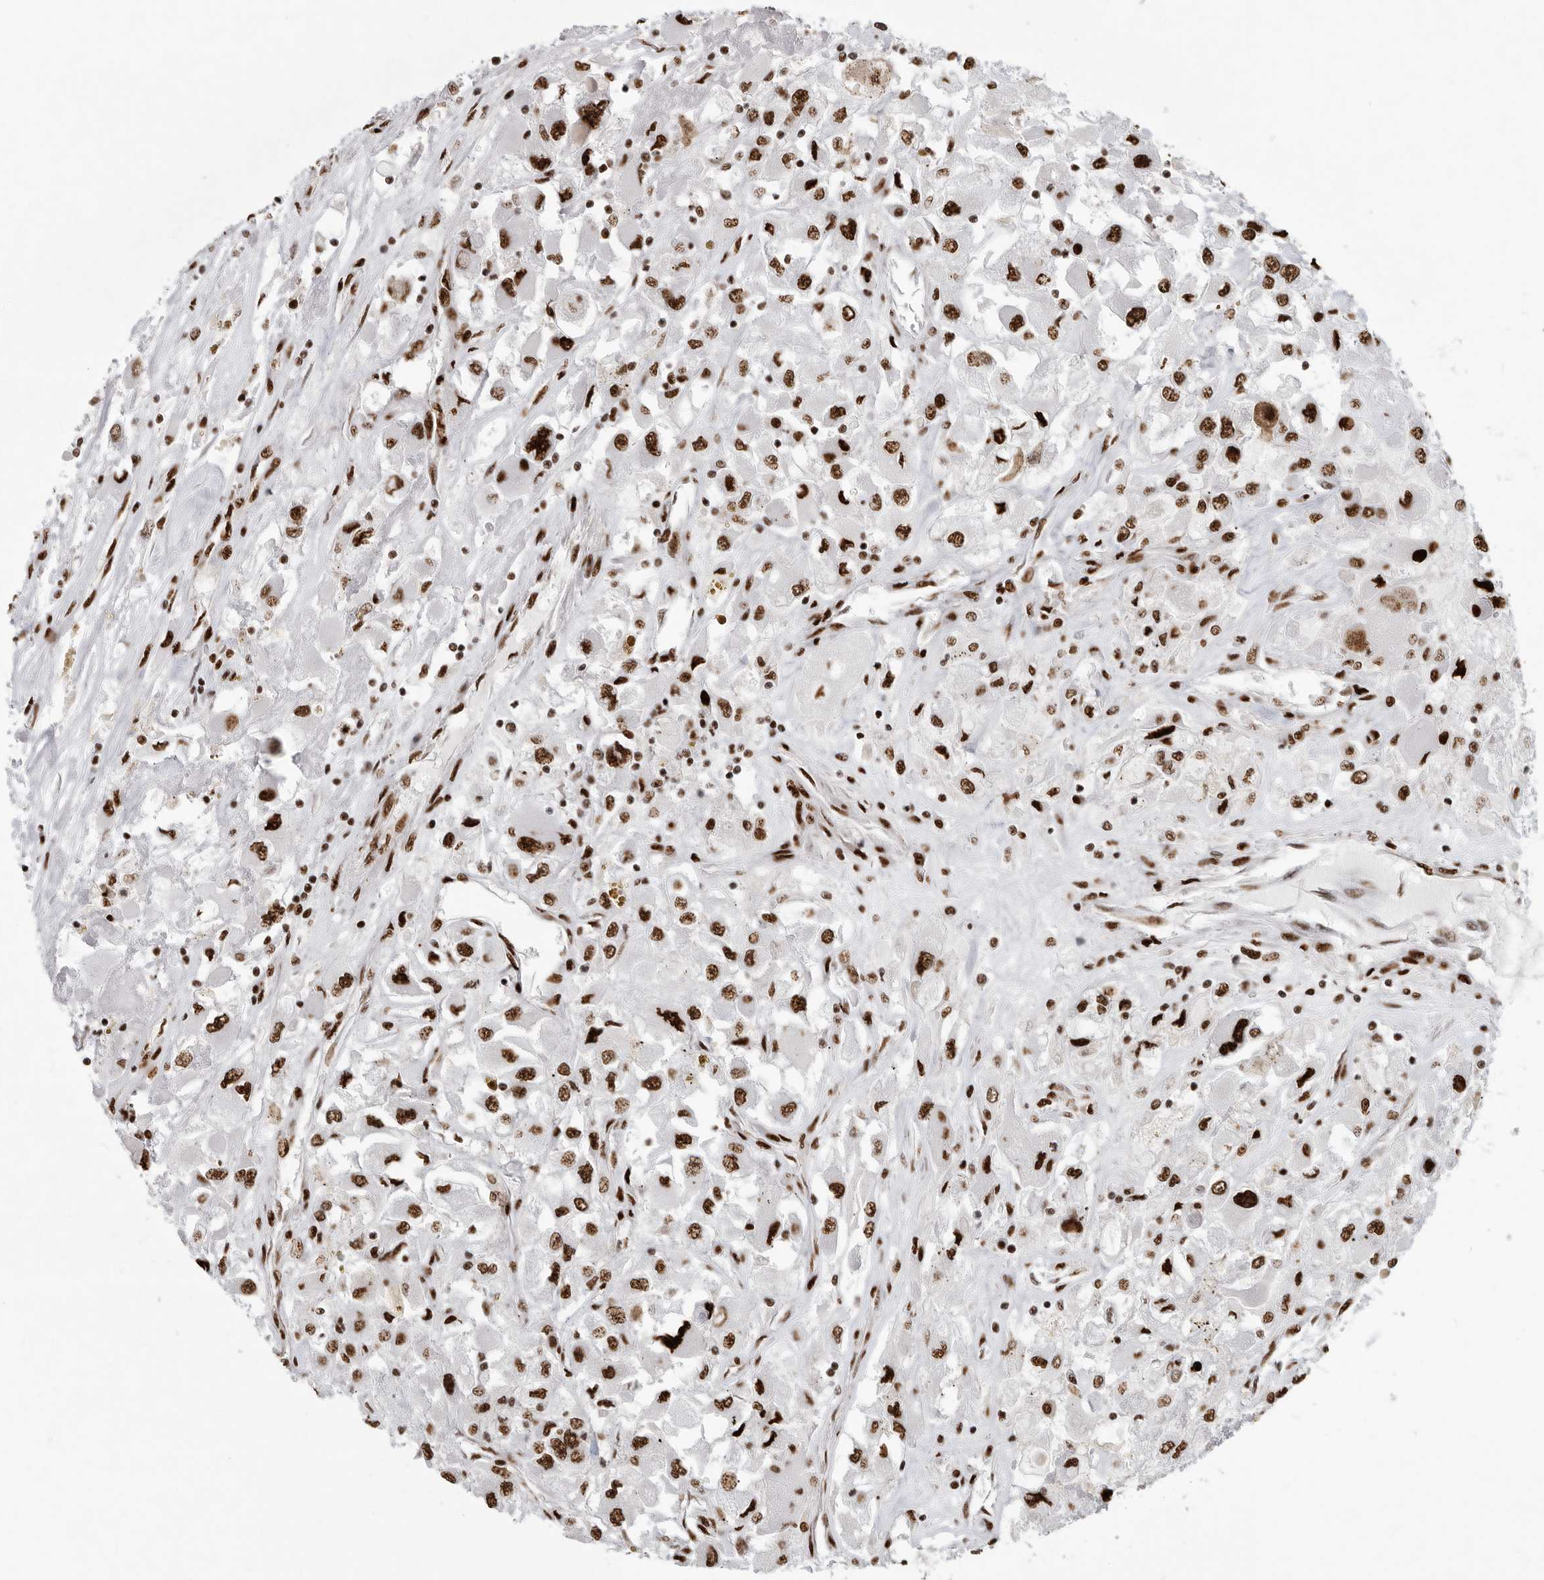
{"staining": {"intensity": "strong", "quantity": ">75%", "location": "nuclear"}, "tissue": "renal cancer", "cell_type": "Tumor cells", "image_type": "cancer", "snomed": [{"axis": "morphology", "description": "Adenocarcinoma, NOS"}, {"axis": "topography", "description": "Kidney"}], "caption": "A brown stain labels strong nuclear positivity of a protein in human renal adenocarcinoma tumor cells.", "gene": "BCLAF1", "patient": {"sex": "female", "age": 52}}